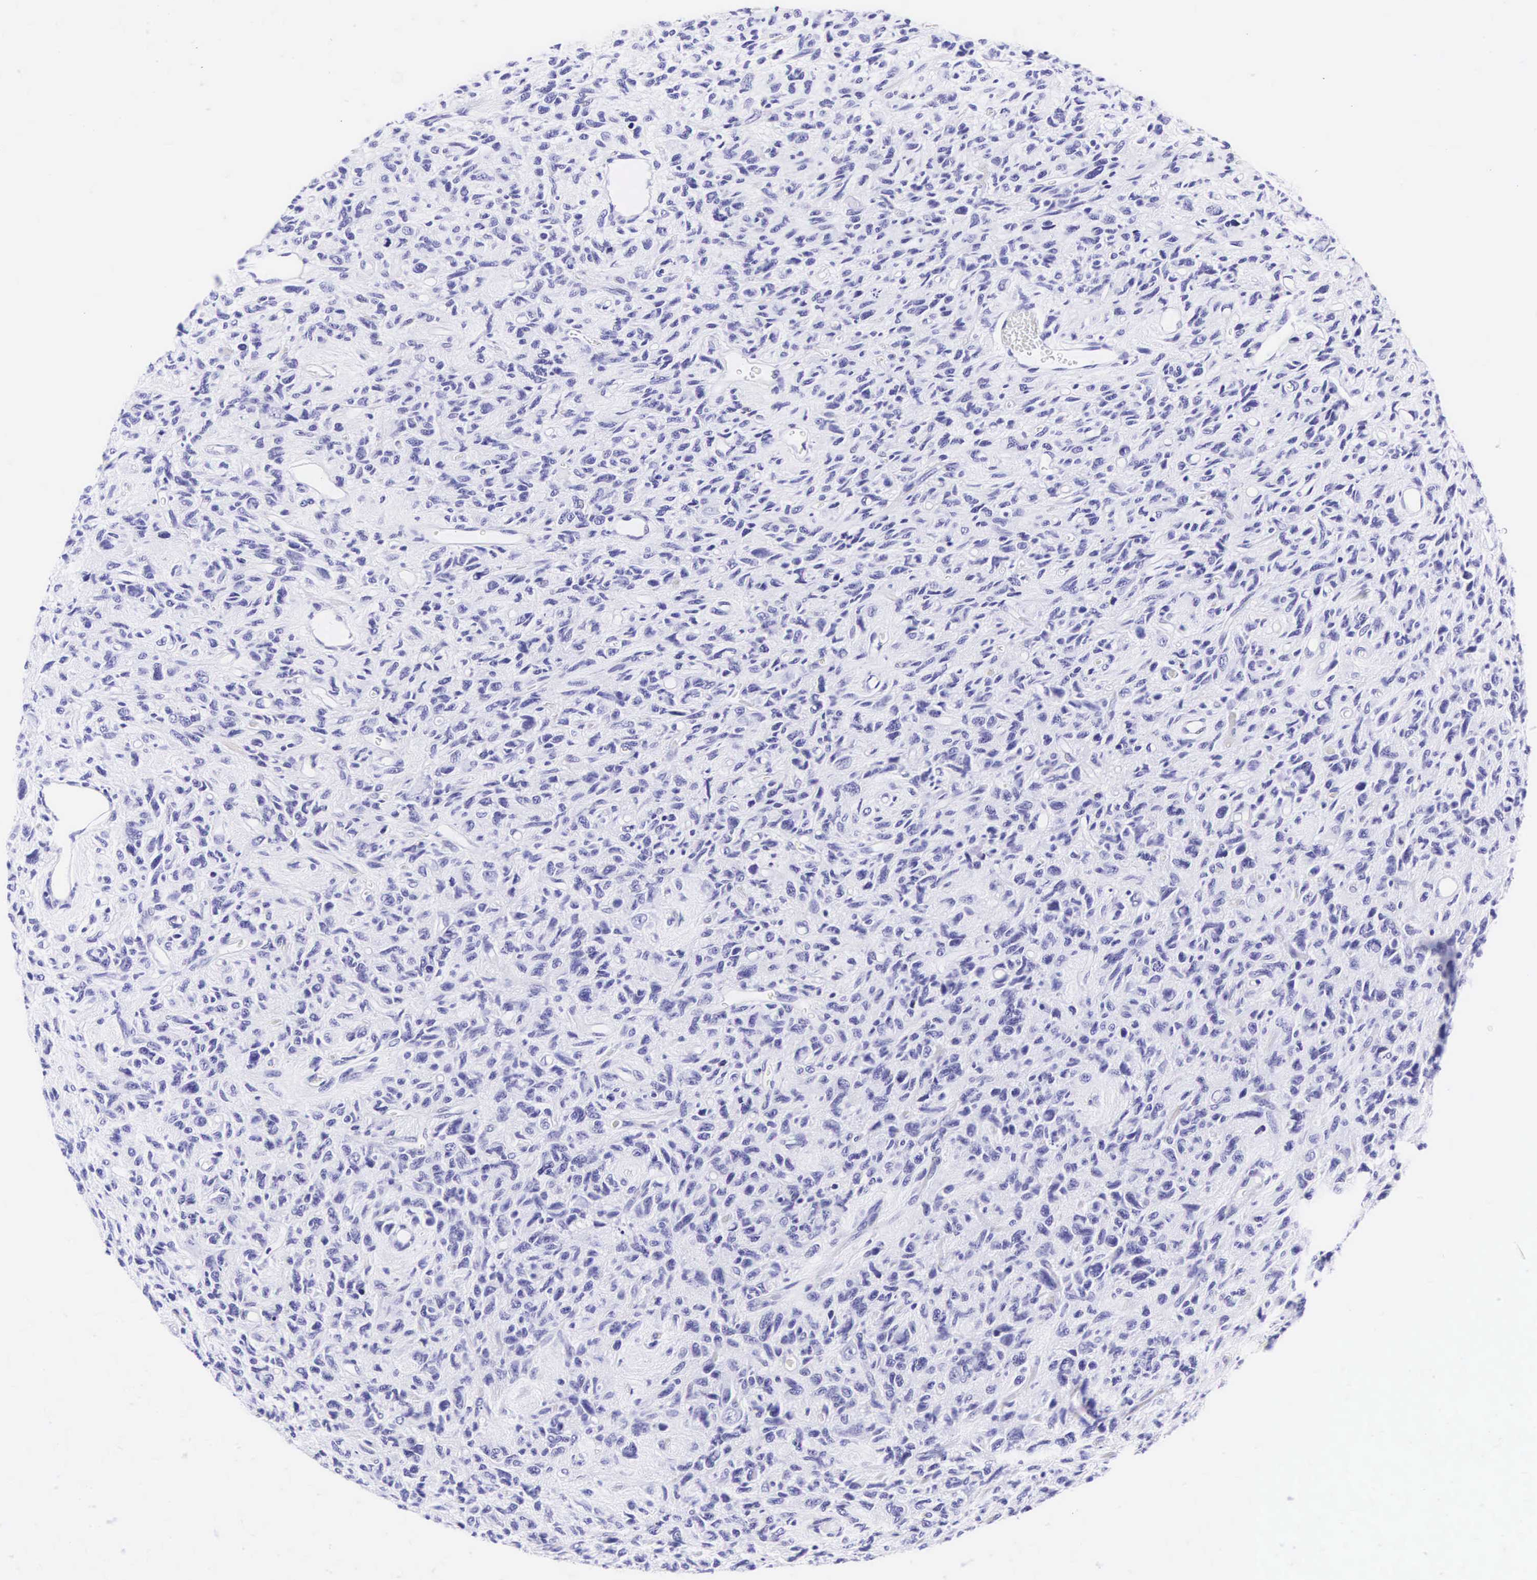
{"staining": {"intensity": "negative", "quantity": "none", "location": "none"}, "tissue": "glioma", "cell_type": "Tumor cells", "image_type": "cancer", "snomed": [{"axis": "morphology", "description": "Glioma, malignant, High grade"}, {"axis": "topography", "description": "Brain"}], "caption": "Immunohistochemistry (IHC) of glioma exhibits no positivity in tumor cells.", "gene": "KRT18", "patient": {"sex": "female", "age": 60}}